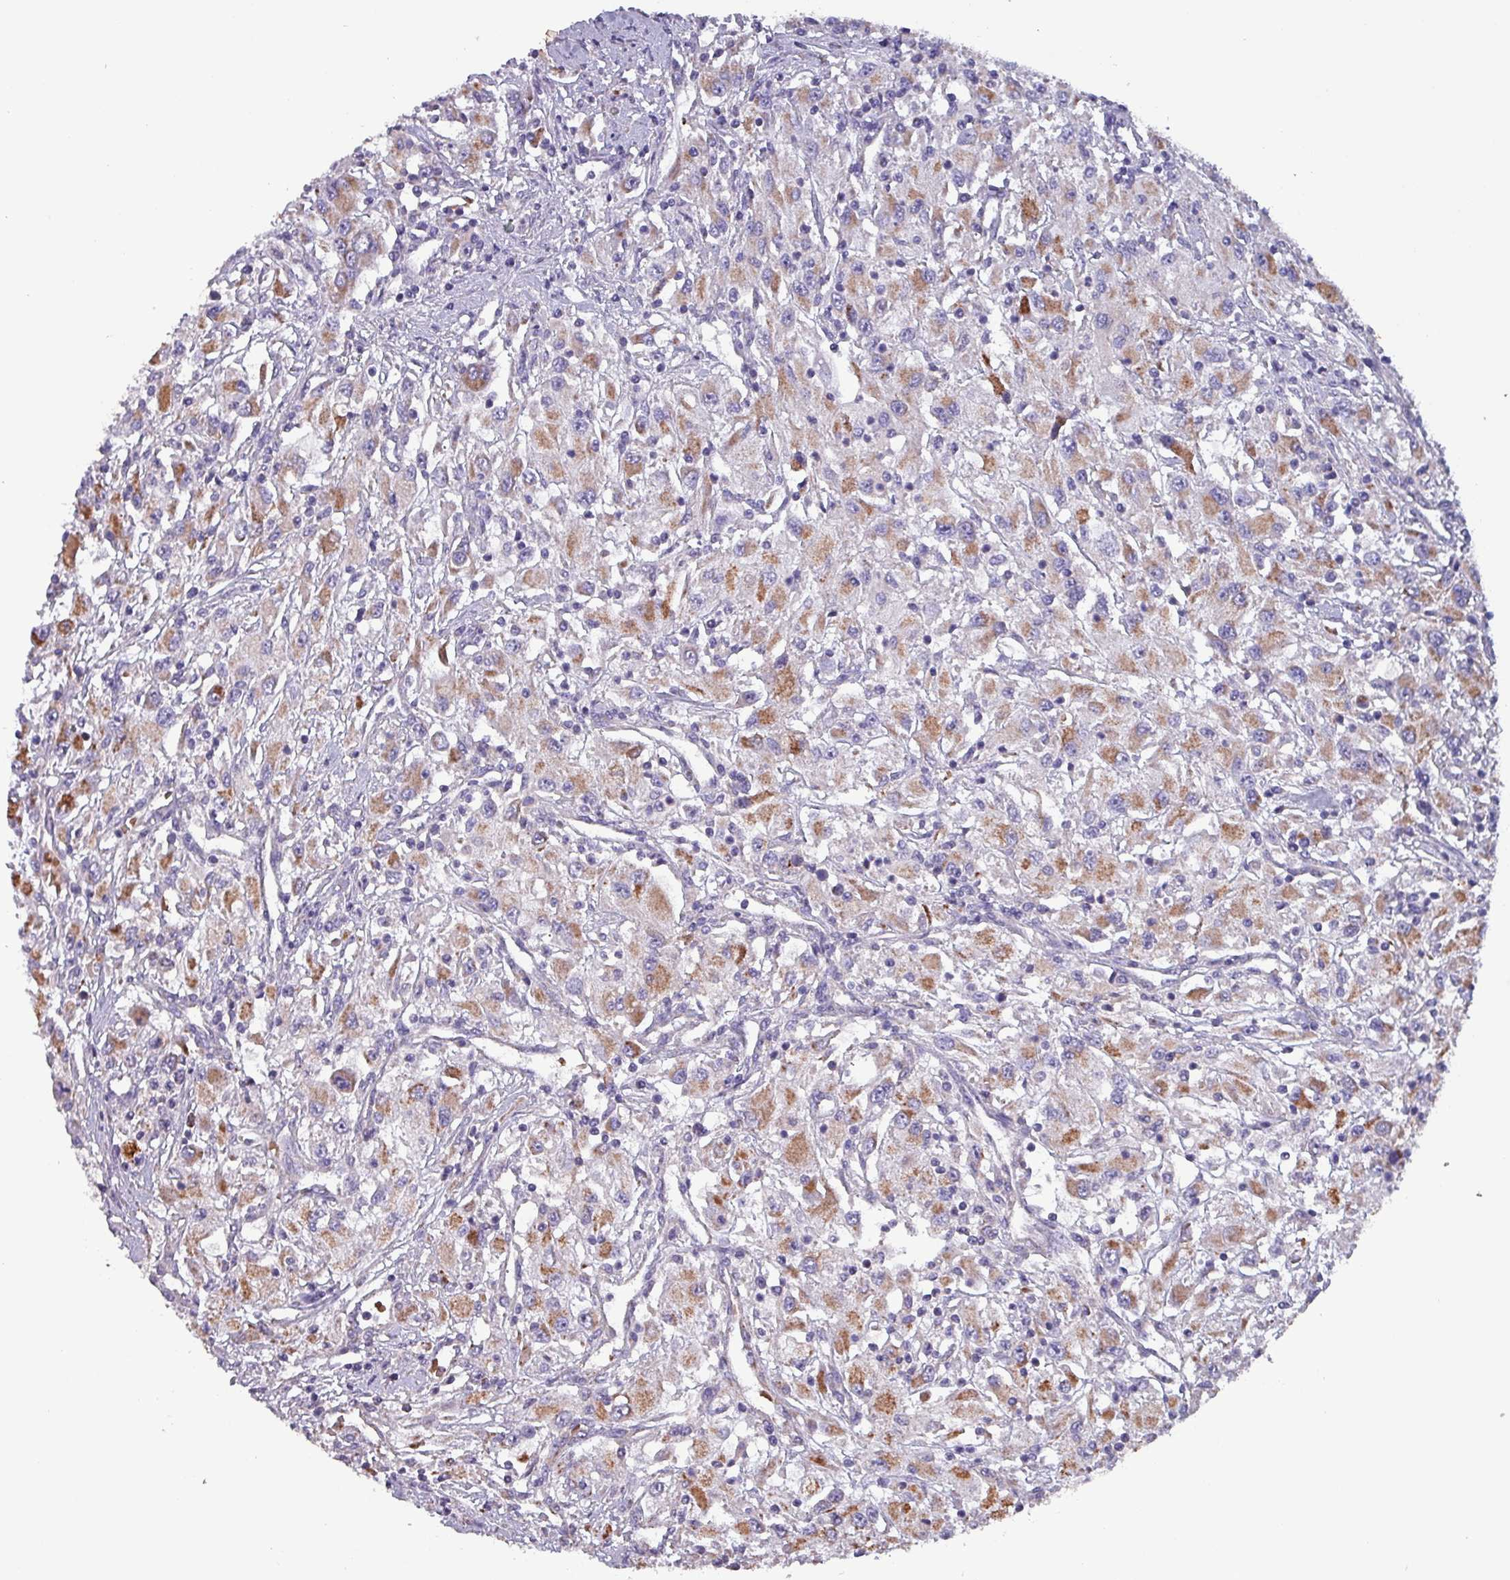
{"staining": {"intensity": "moderate", "quantity": ">75%", "location": "cytoplasmic/membranous"}, "tissue": "renal cancer", "cell_type": "Tumor cells", "image_type": "cancer", "snomed": [{"axis": "morphology", "description": "Adenocarcinoma, NOS"}, {"axis": "topography", "description": "Kidney"}], "caption": "The histopathology image shows a brown stain indicating the presence of a protein in the cytoplasmic/membranous of tumor cells in renal adenocarcinoma. The staining was performed using DAB, with brown indicating positive protein expression. Nuclei are stained blue with hematoxylin.", "gene": "ZNF322", "patient": {"sex": "female", "age": 67}}